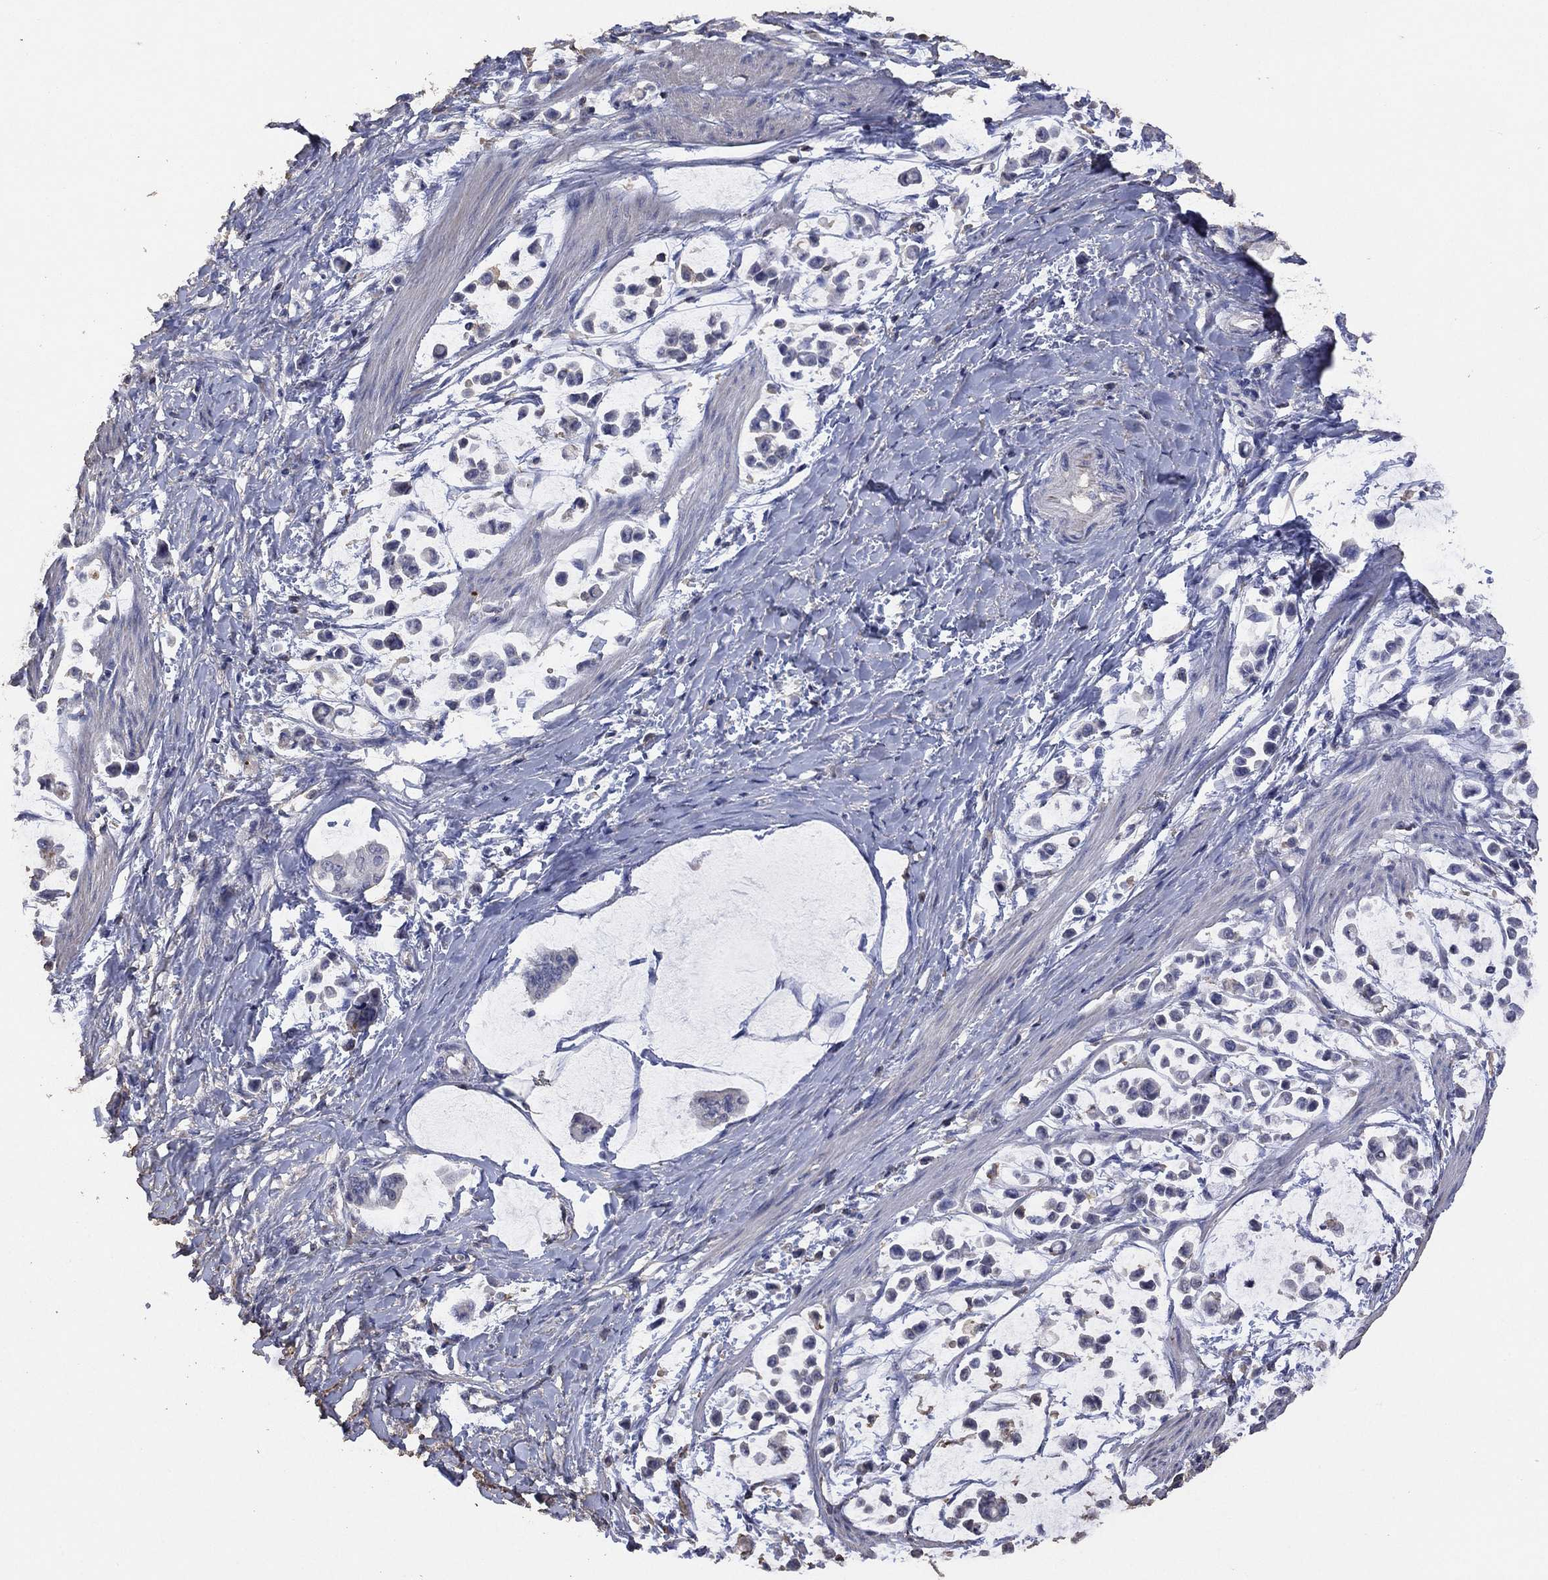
{"staining": {"intensity": "negative", "quantity": "none", "location": "none"}, "tissue": "stomach cancer", "cell_type": "Tumor cells", "image_type": "cancer", "snomed": [{"axis": "morphology", "description": "Adenocarcinoma, NOS"}, {"axis": "topography", "description": "Stomach"}], "caption": "Tumor cells are negative for protein expression in human stomach cancer (adenocarcinoma).", "gene": "ADPRHL1", "patient": {"sex": "male", "age": 82}}